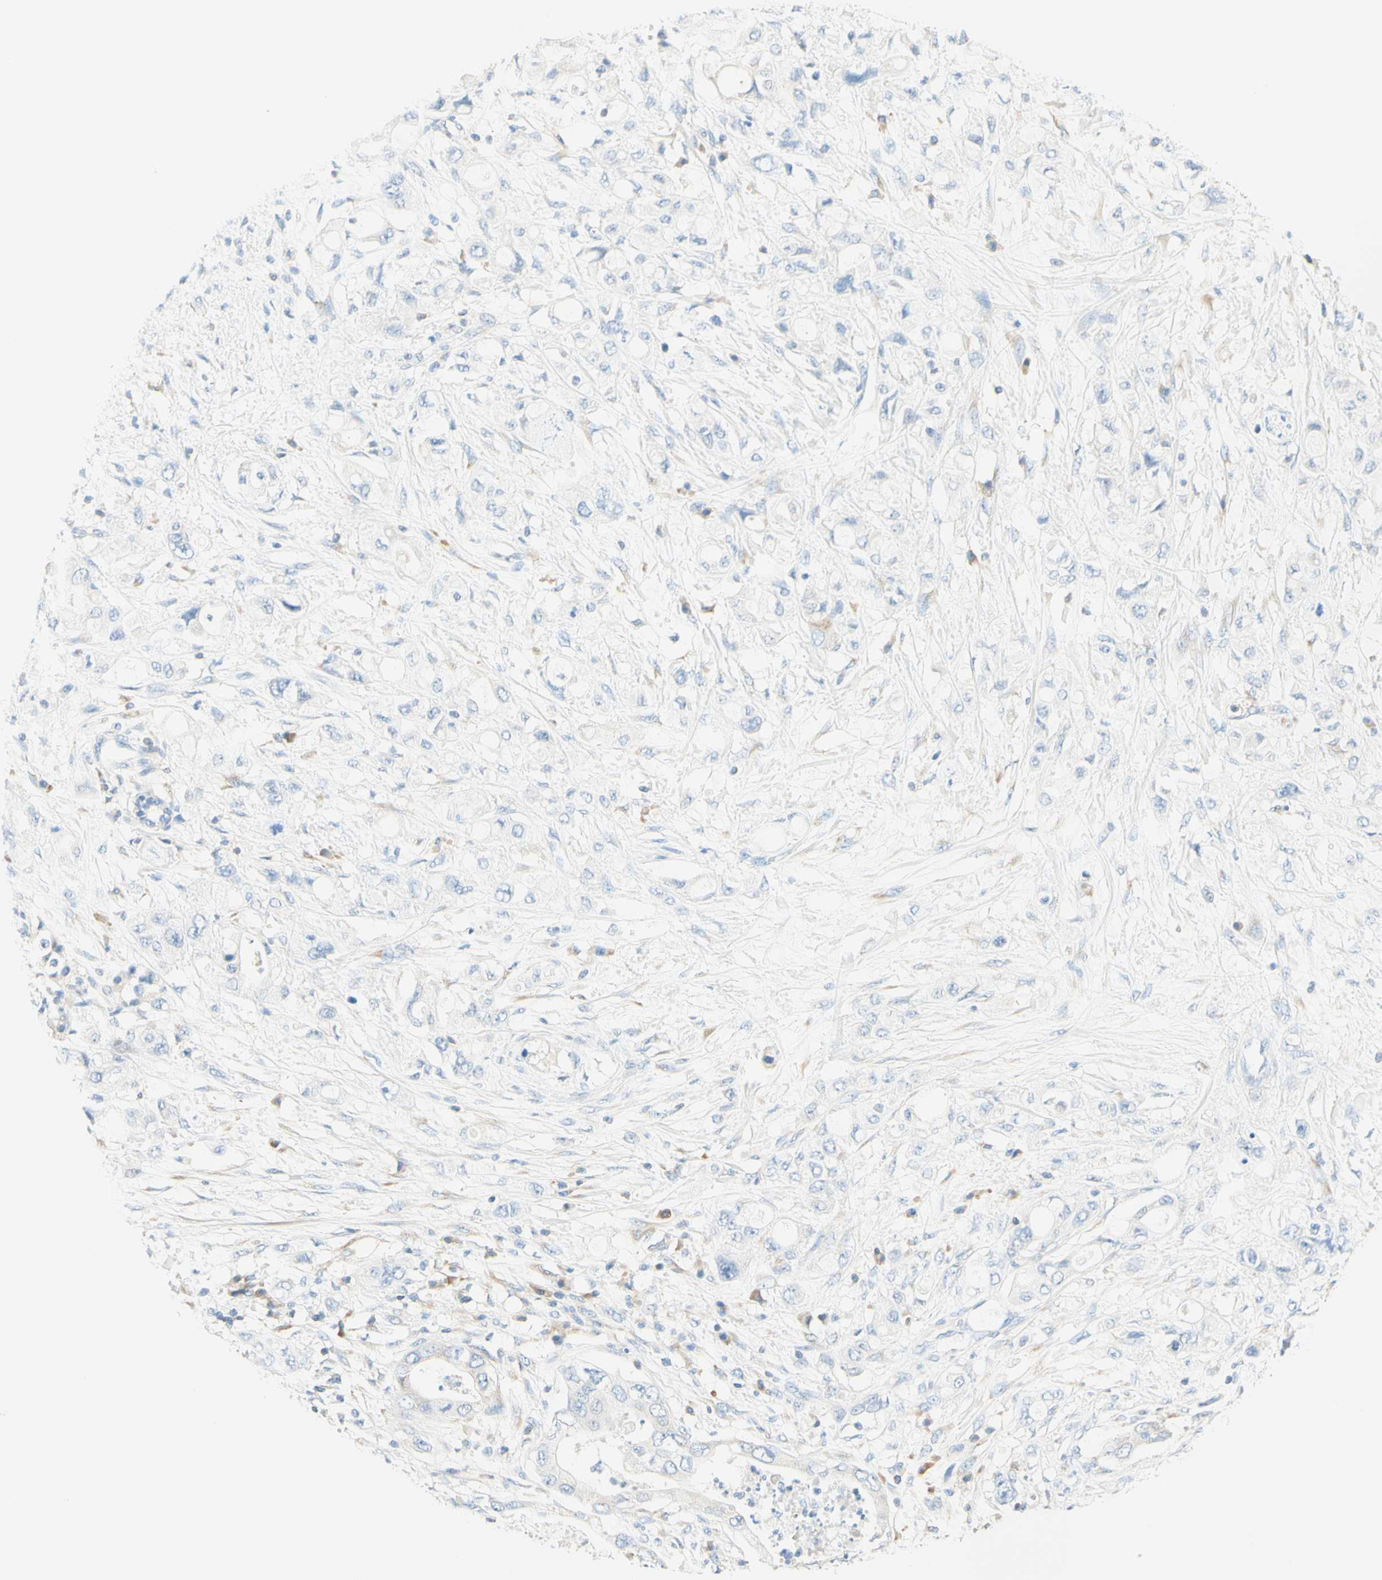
{"staining": {"intensity": "negative", "quantity": "none", "location": "none"}, "tissue": "pancreatic cancer", "cell_type": "Tumor cells", "image_type": "cancer", "snomed": [{"axis": "morphology", "description": "Adenocarcinoma, NOS"}, {"axis": "topography", "description": "Pancreas"}], "caption": "There is no significant expression in tumor cells of pancreatic cancer (adenocarcinoma).", "gene": "LAT", "patient": {"sex": "female", "age": 56}}